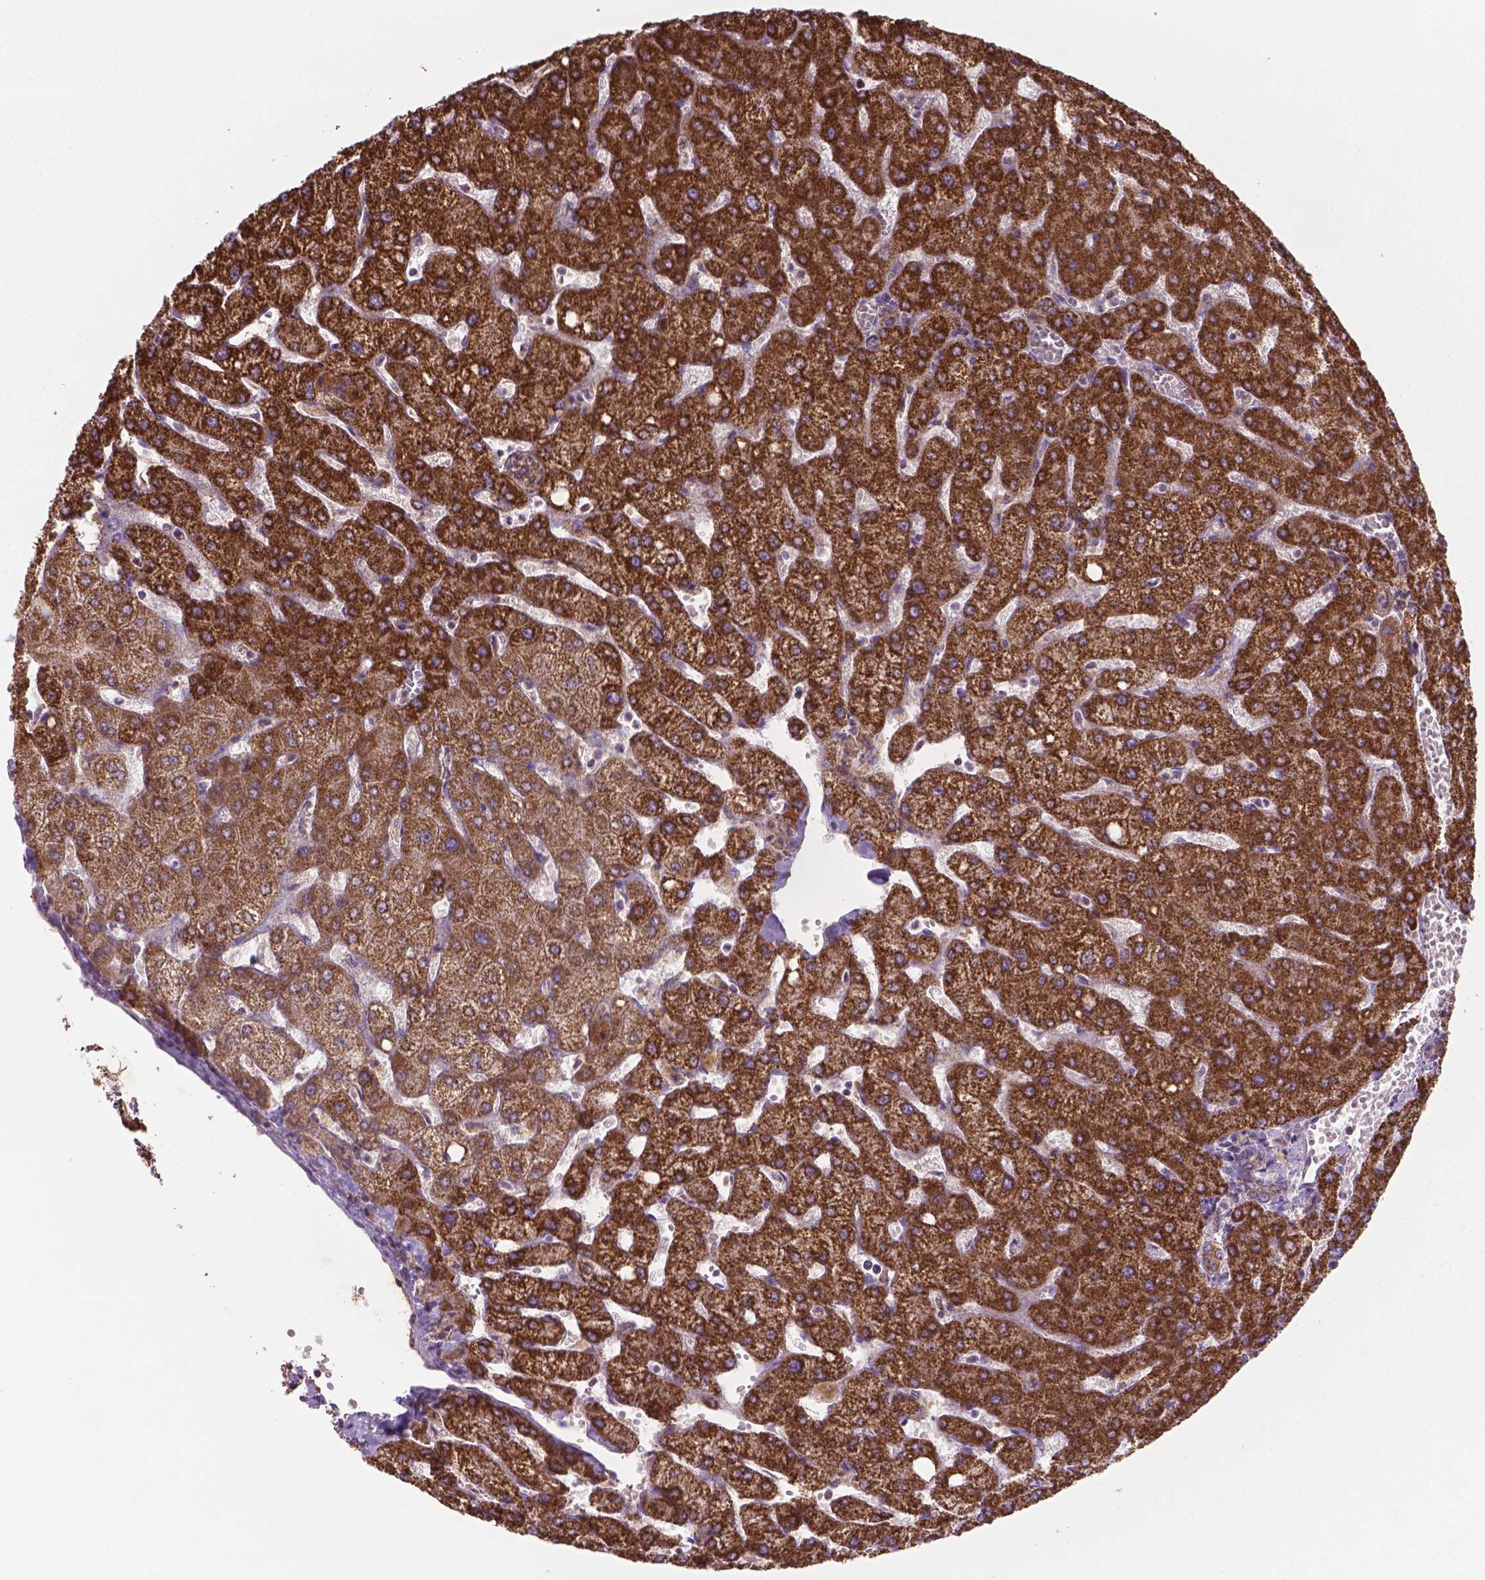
{"staining": {"intensity": "moderate", "quantity": ">75%", "location": "cytoplasmic/membranous"}, "tissue": "liver", "cell_type": "Cholangiocytes", "image_type": "normal", "snomed": [{"axis": "morphology", "description": "Normal tissue, NOS"}, {"axis": "topography", "description": "Liver"}], "caption": "IHC (DAB (3,3'-diaminobenzidine)) staining of unremarkable liver reveals moderate cytoplasmic/membranous protein staining in about >75% of cholangiocytes. Using DAB (3,3'-diaminobenzidine) (brown) and hematoxylin (blue) stains, captured at high magnification using brightfield microscopy.", "gene": "PIBF1", "patient": {"sex": "female", "age": 54}}